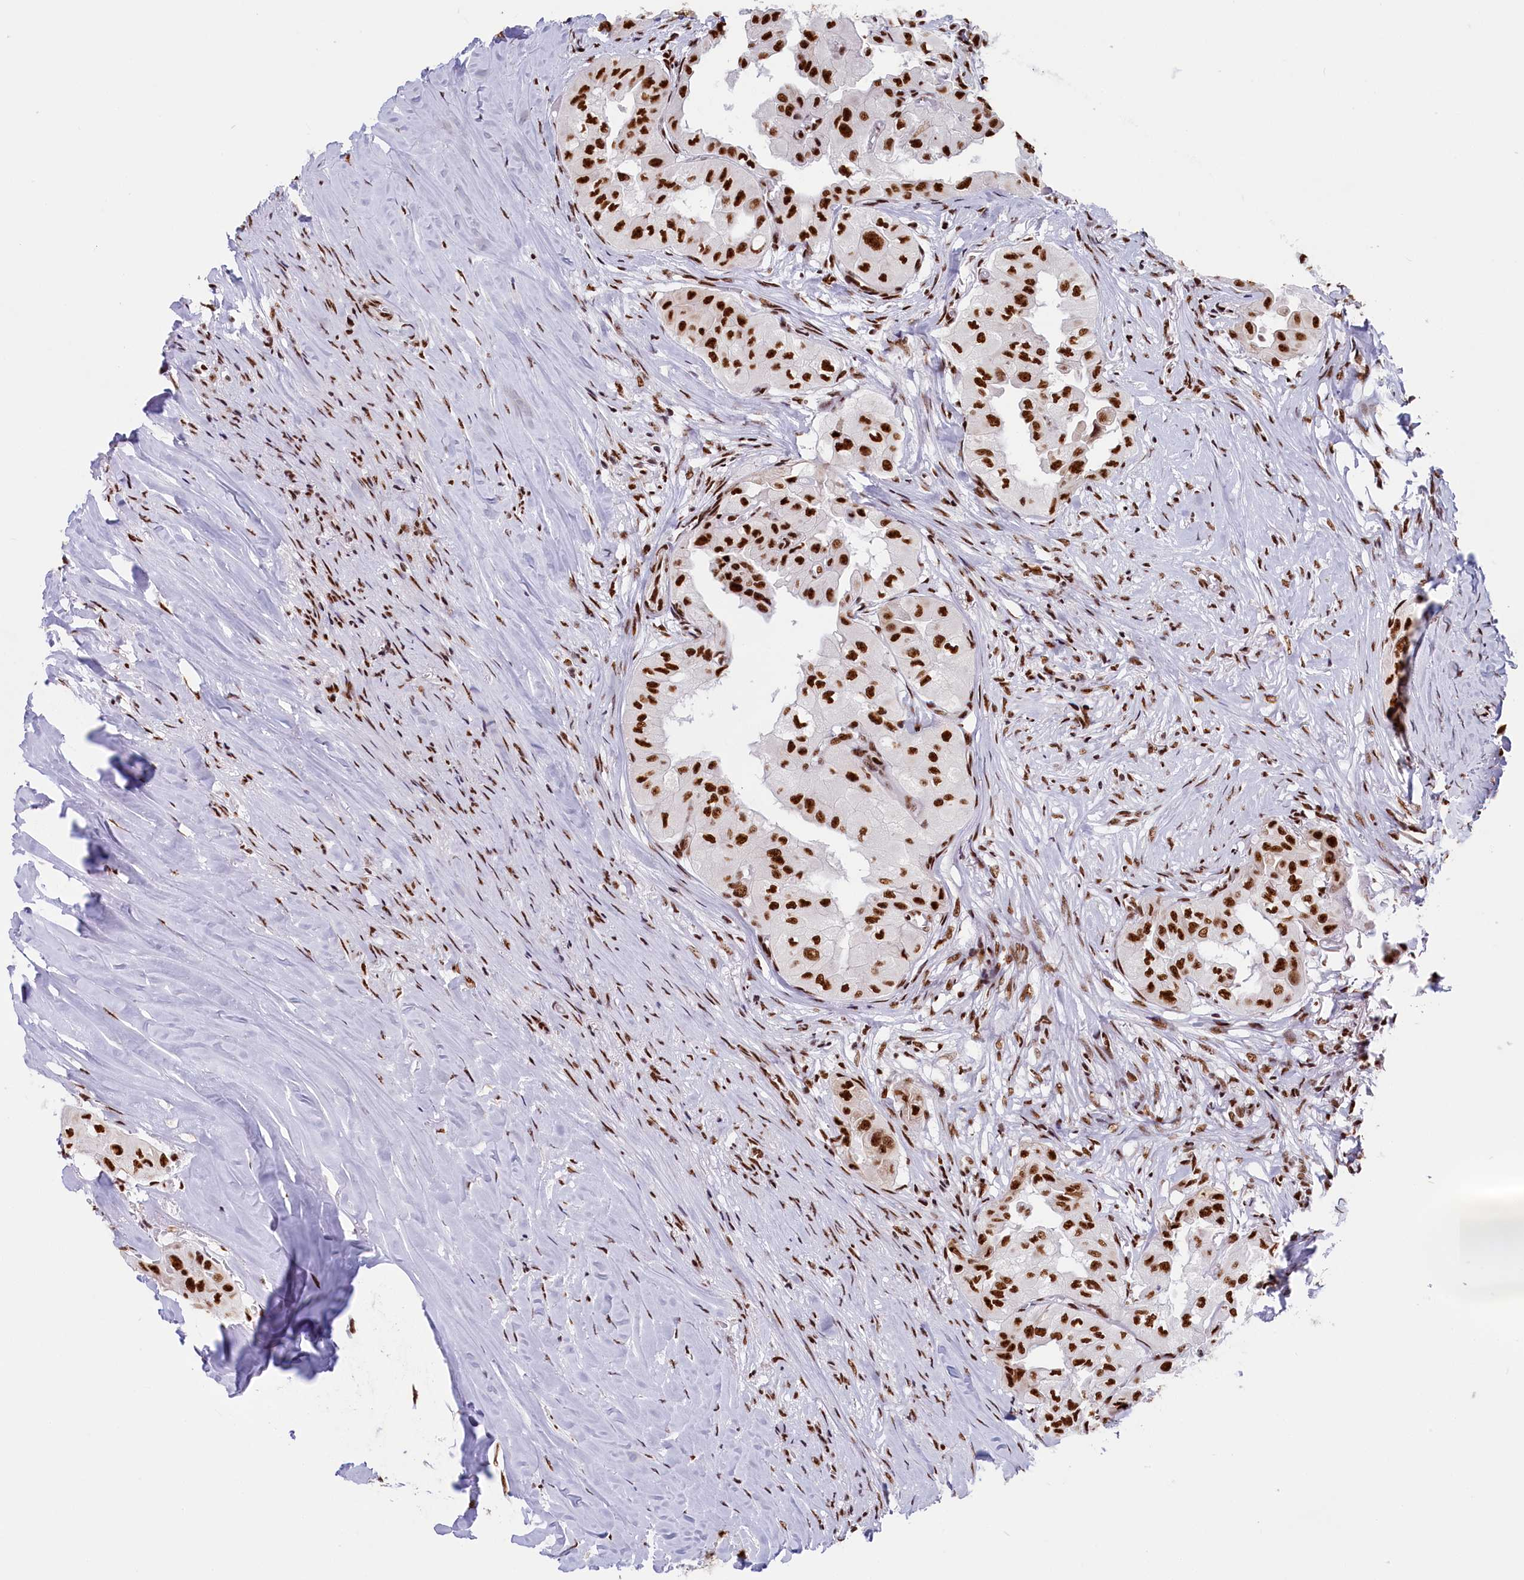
{"staining": {"intensity": "strong", "quantity": ">75%", "location": "nuclear"}, "tissue": "thyroid cancer", "cell_type": "Tumor cells", "image_type": "cancer", "snomed": [{"axis": "morphology", "description": "Papillary adenocarcinoma, NOS"}, {"axis": "topography", "description": "Thyroid gland"}], "caption": "Papillary adenocarcinoma (thyroid) stained with a brown dye exhibits strong nuclear positive positivity in about >75% of tumor cells.", "gene": "SNRNP70", "patient": {"sex": "female", "age": 59}}